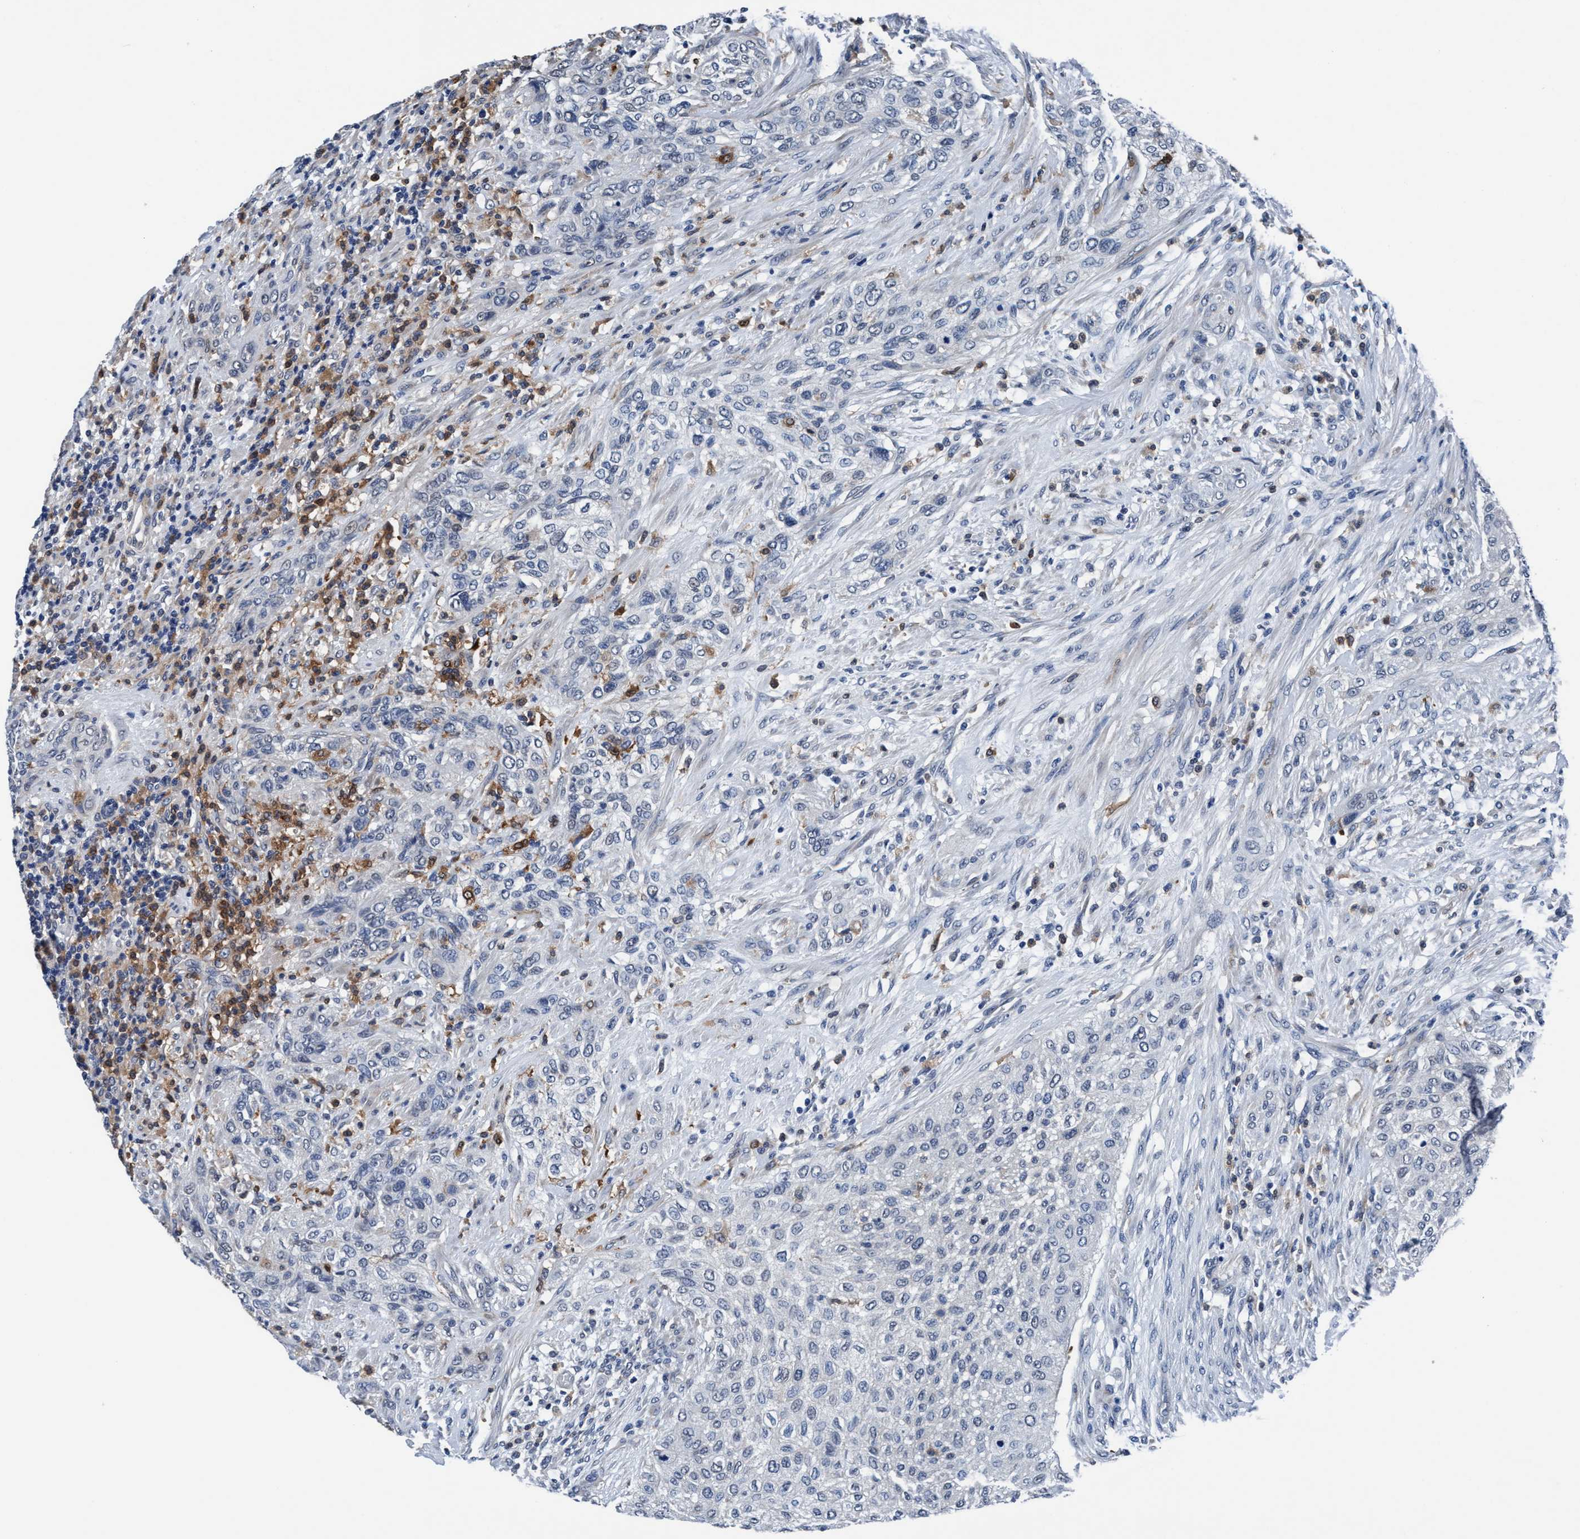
{"staining": {"intensity": "weak", "quantity": "<25%", "location": "cytoplasmic/membranous"}, "tissue": "urothelial cancer", "cell_type": "Tumor cells", "image_type": "cancer", "snomed": [{"axis": "morphology", "description": "Urothelial carcinoma, Low grade"}, {"axis": "morphology", "description": "Urothelial carcinoma, High grade"}, {"axis": "topography", "description": "Urinary bladder"}], "caption": "The micrograph demonstrates no staining of tumor cells in urothelial cancer.", "gene": "TMEM94", "patient": {"sex": "male", "age": 35}}